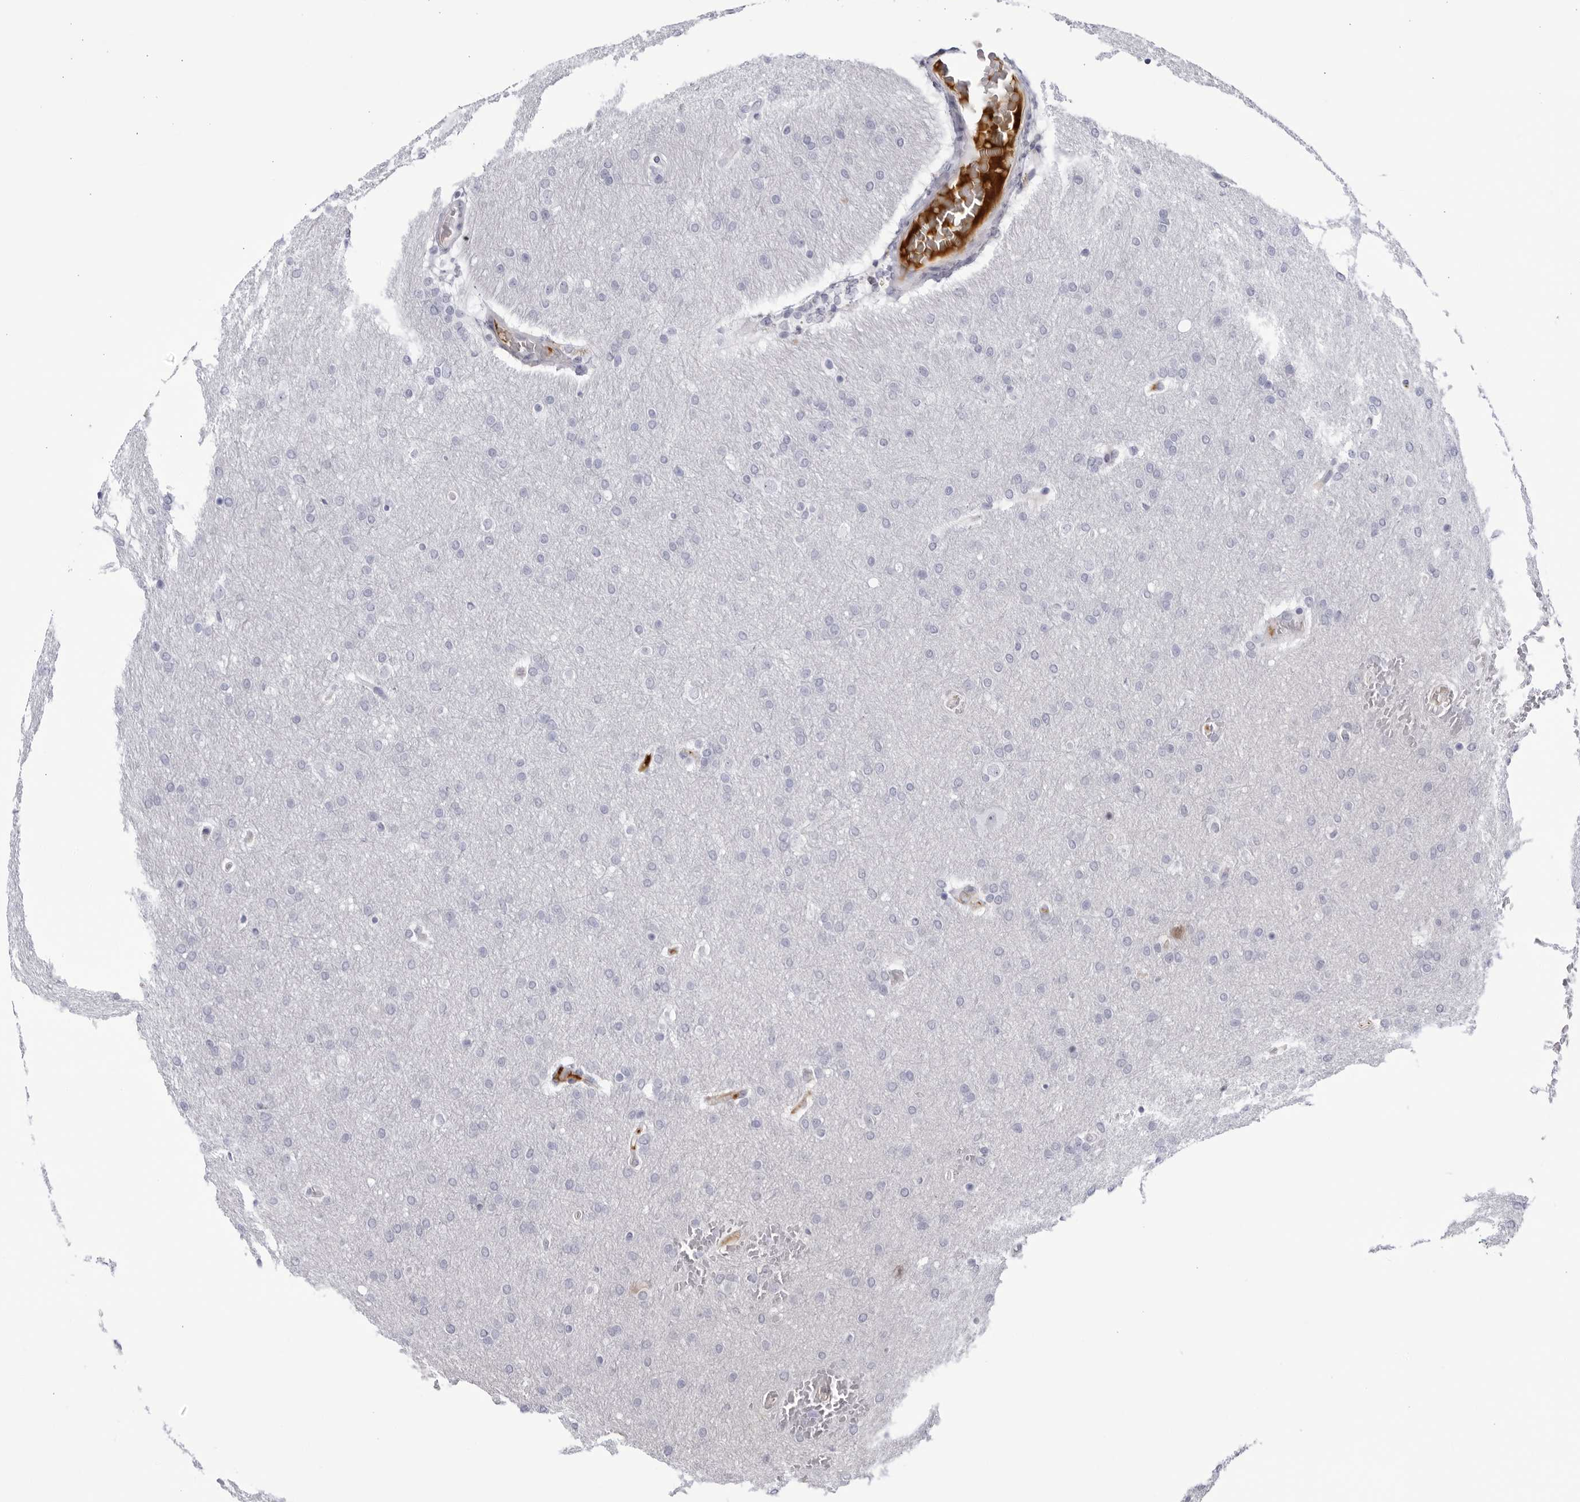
{"staining": {"intensity": "negative", "quantity": "none", "location": "none"}, "tissue": "glioma", "cell_type": "Tumor cells", "image_type": "cancer", "snomed": [{"axis": "morphology", "description": "Glioma, malignant, Low grade"}, {"axis": "topography", "description": "Brain"}], "caption": "This is an immunohistochemistry photomicrograph of human malignant glioma (low-grade). There is no expression in tumor cells.", "gene": "CNBD1", "patient": {"sex": "female", "age": 37}}